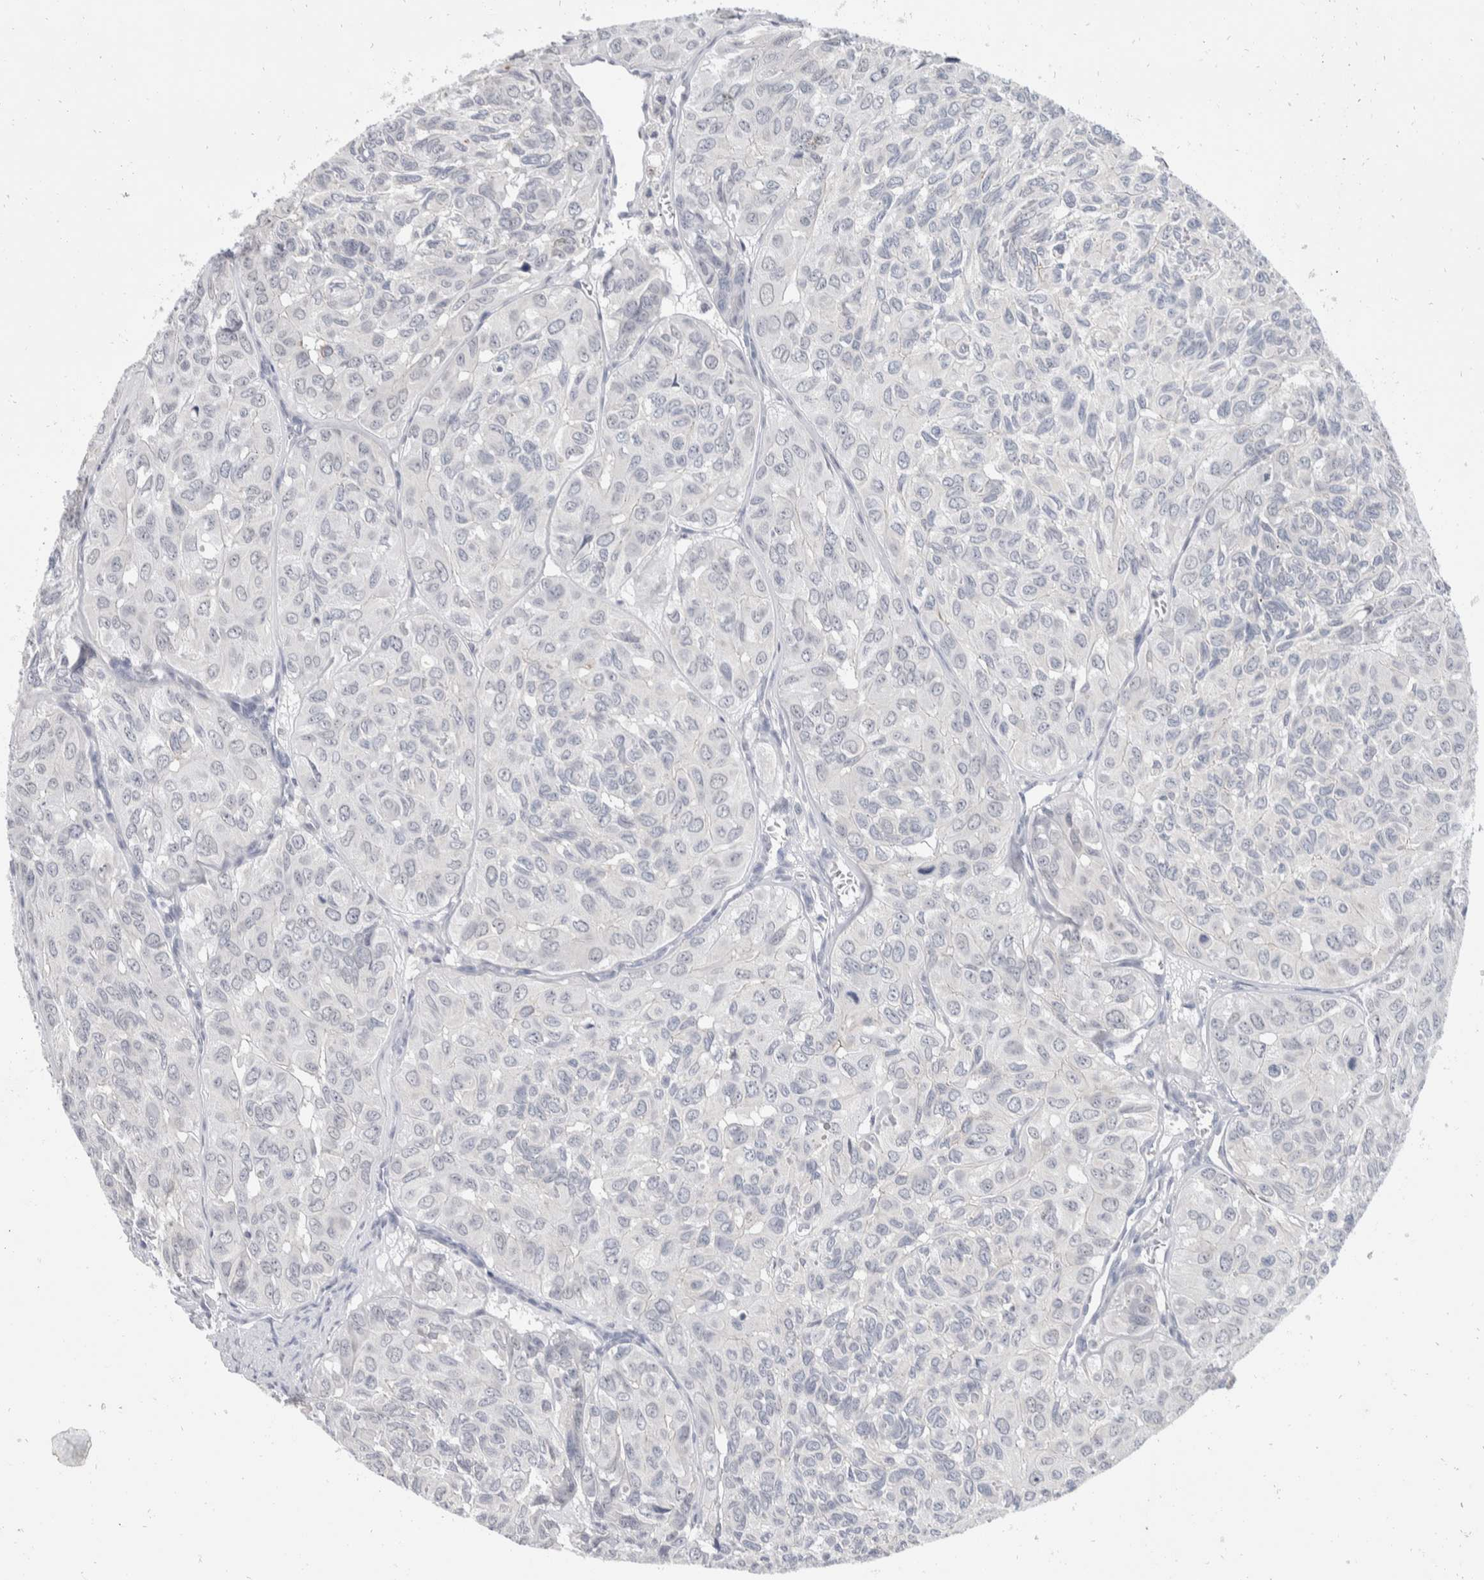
{"staining": {"intensity": "negative", "quantity": "none", "location": "none"}, "tissue": "head and neck cancer", "cell_type": "Tumor cells", "image_type": "cancer", "snomed": [{"axis": "morphology", "description": "Adenocarcinoma, NOS"}, {"axis": "topography", "description": "Salivary gland, NOS"}, {"axis": "topography", "description": "Head-Neck"}], "caption": "Immunohistochemistry (IHC) micrograph of human head and neck cancer (adenocarcinoma) stained for a protein (brown), which exhibits no positivity in tumor cells. (Immunohistochemistry (IHC), brightfield microscopy, high magnification).", "gene": "CATSPERD", "patient": {"sex": "female", "age": 76}}